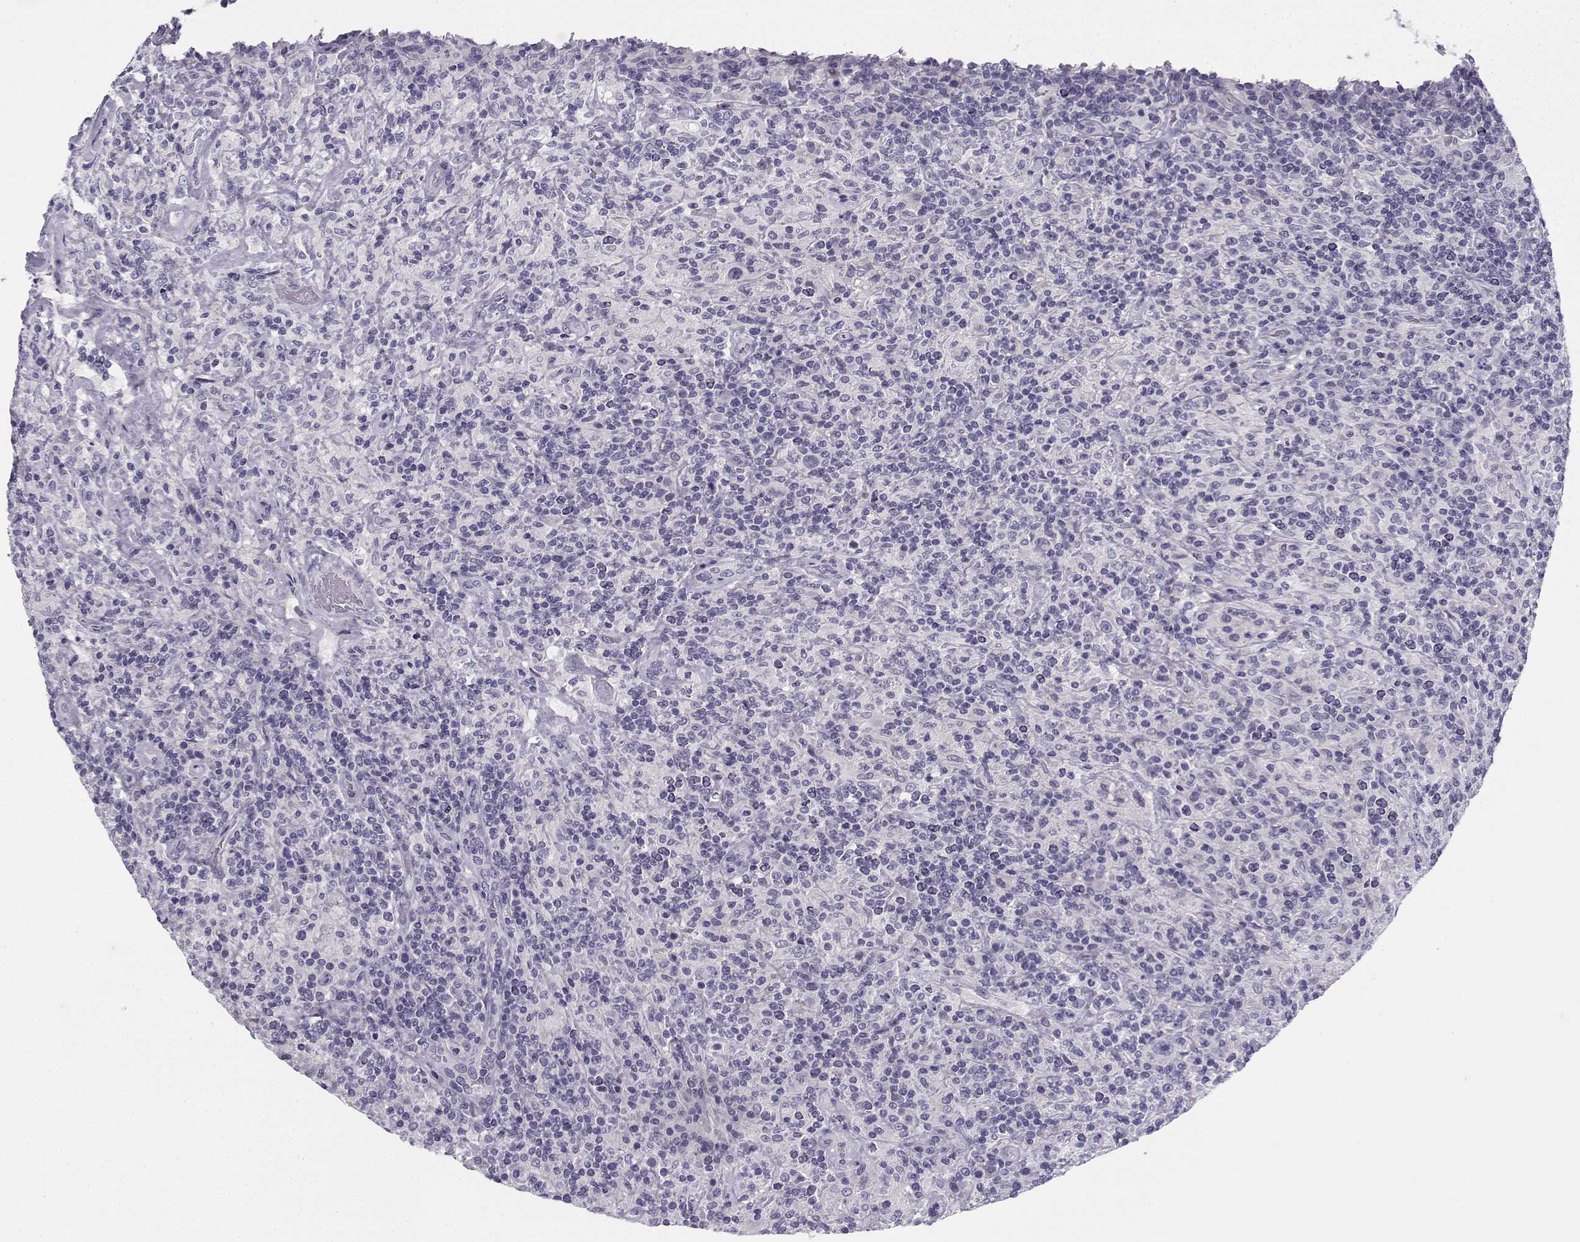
{"staining": {"intensity": "negative", "quantity": "none", "location": "none"}, "tissue": "lymphoma", "cell_type": "Tumor cells", "image_type": "cancer", "snomed": [{"axis": "morphology", "description": "Hodgkin's disease, NOS"}, {"axis": "topography", "description": "Lymph node"}], "caption": "Lymphoma was stained to show a protein in brown. There is no significant staining in tumor cells.", "gene": "CREB3L3", "patient": {"sex": "male", "age": 70}}